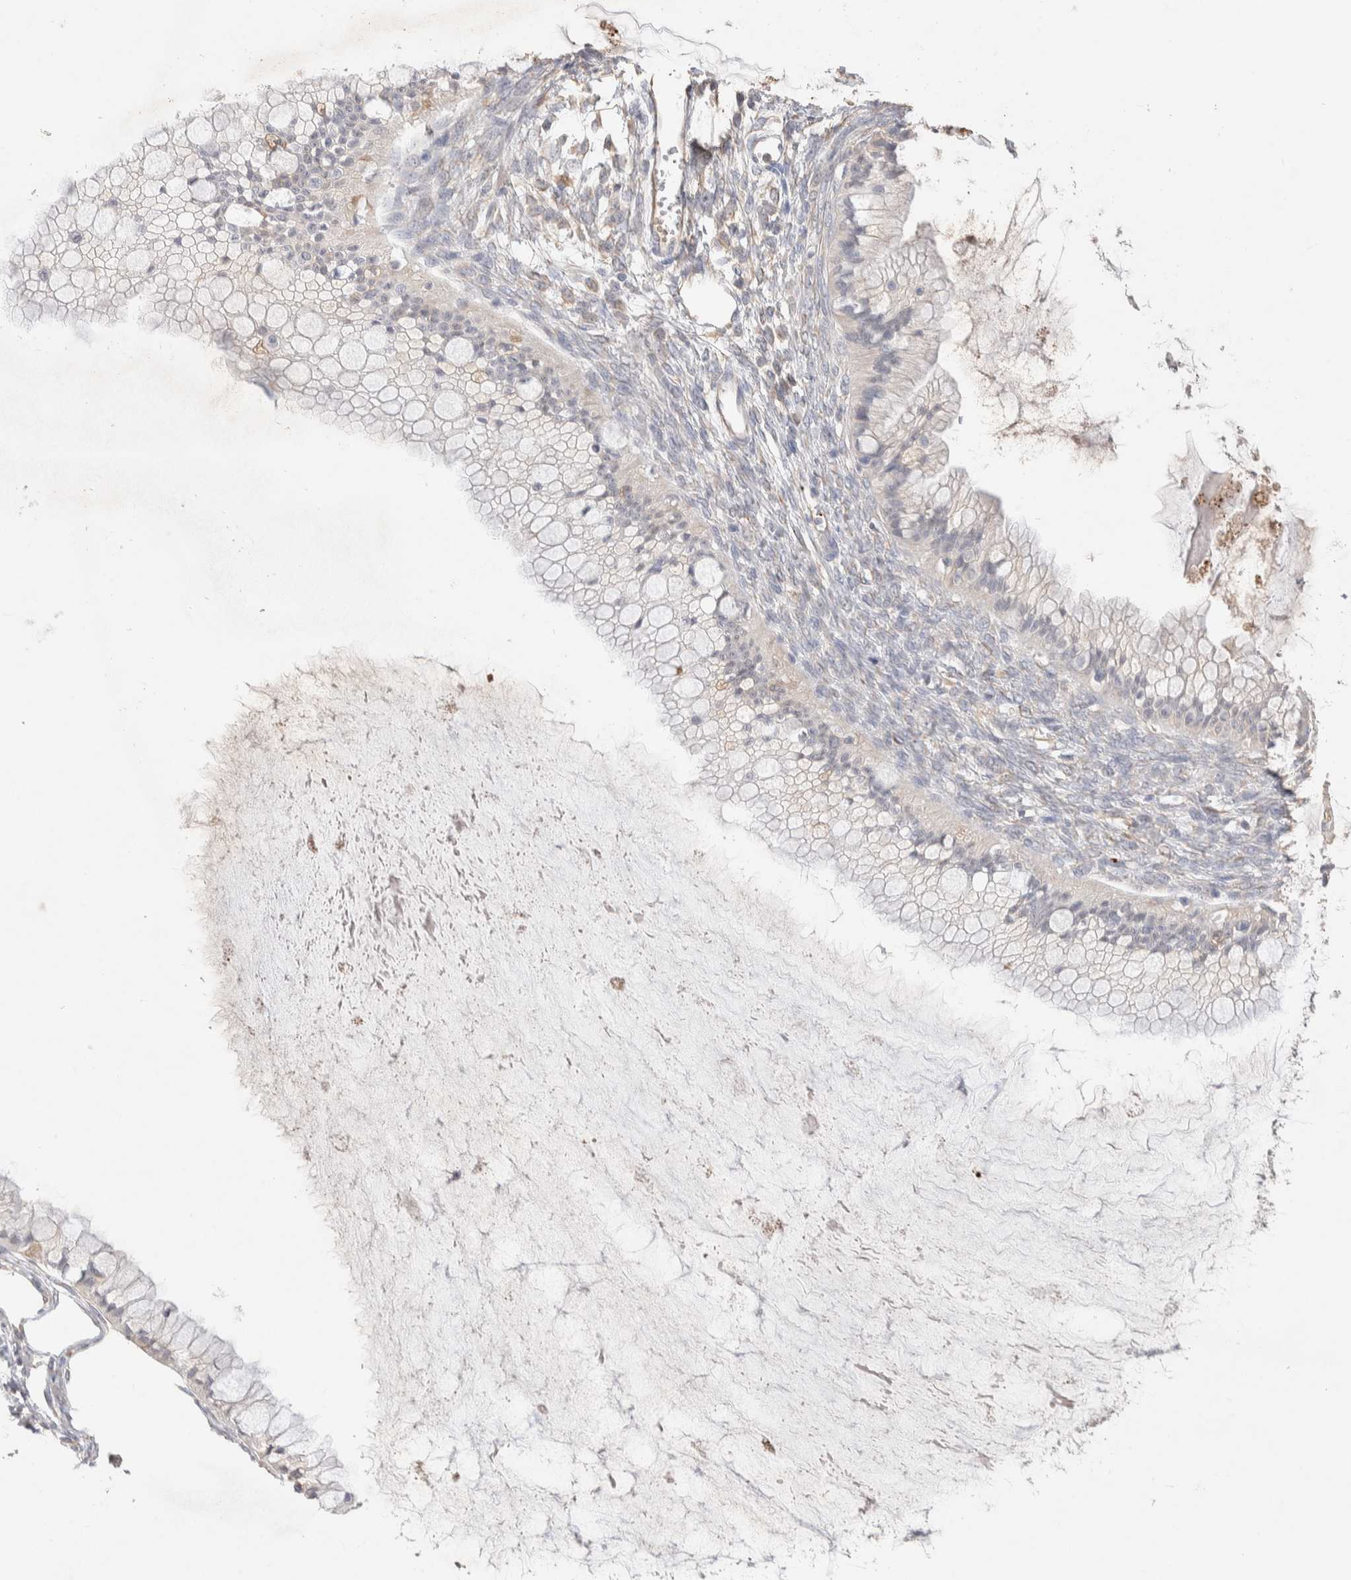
{"staining": {"intensity": "negative", "quantity": "none", "location": "none"}, "tissue": "ovarian cancer", "cell_type": "Tumor cells", "image_type": "cancer", "snomed": [{"axis": "morphology", "description": "Cystadenocarcinoma, mucinous, NOS"}, {"axis": "topography", "description": "Ovary"}], "caption": "Immunohistochemistry micrograph of human ovarian mucinous cystadenocarcinoma stained for a protein (brown), which shows no expression in tumor cells.", "gene": "FFAR2", "patient": {"sex": "female", "age": 57}}